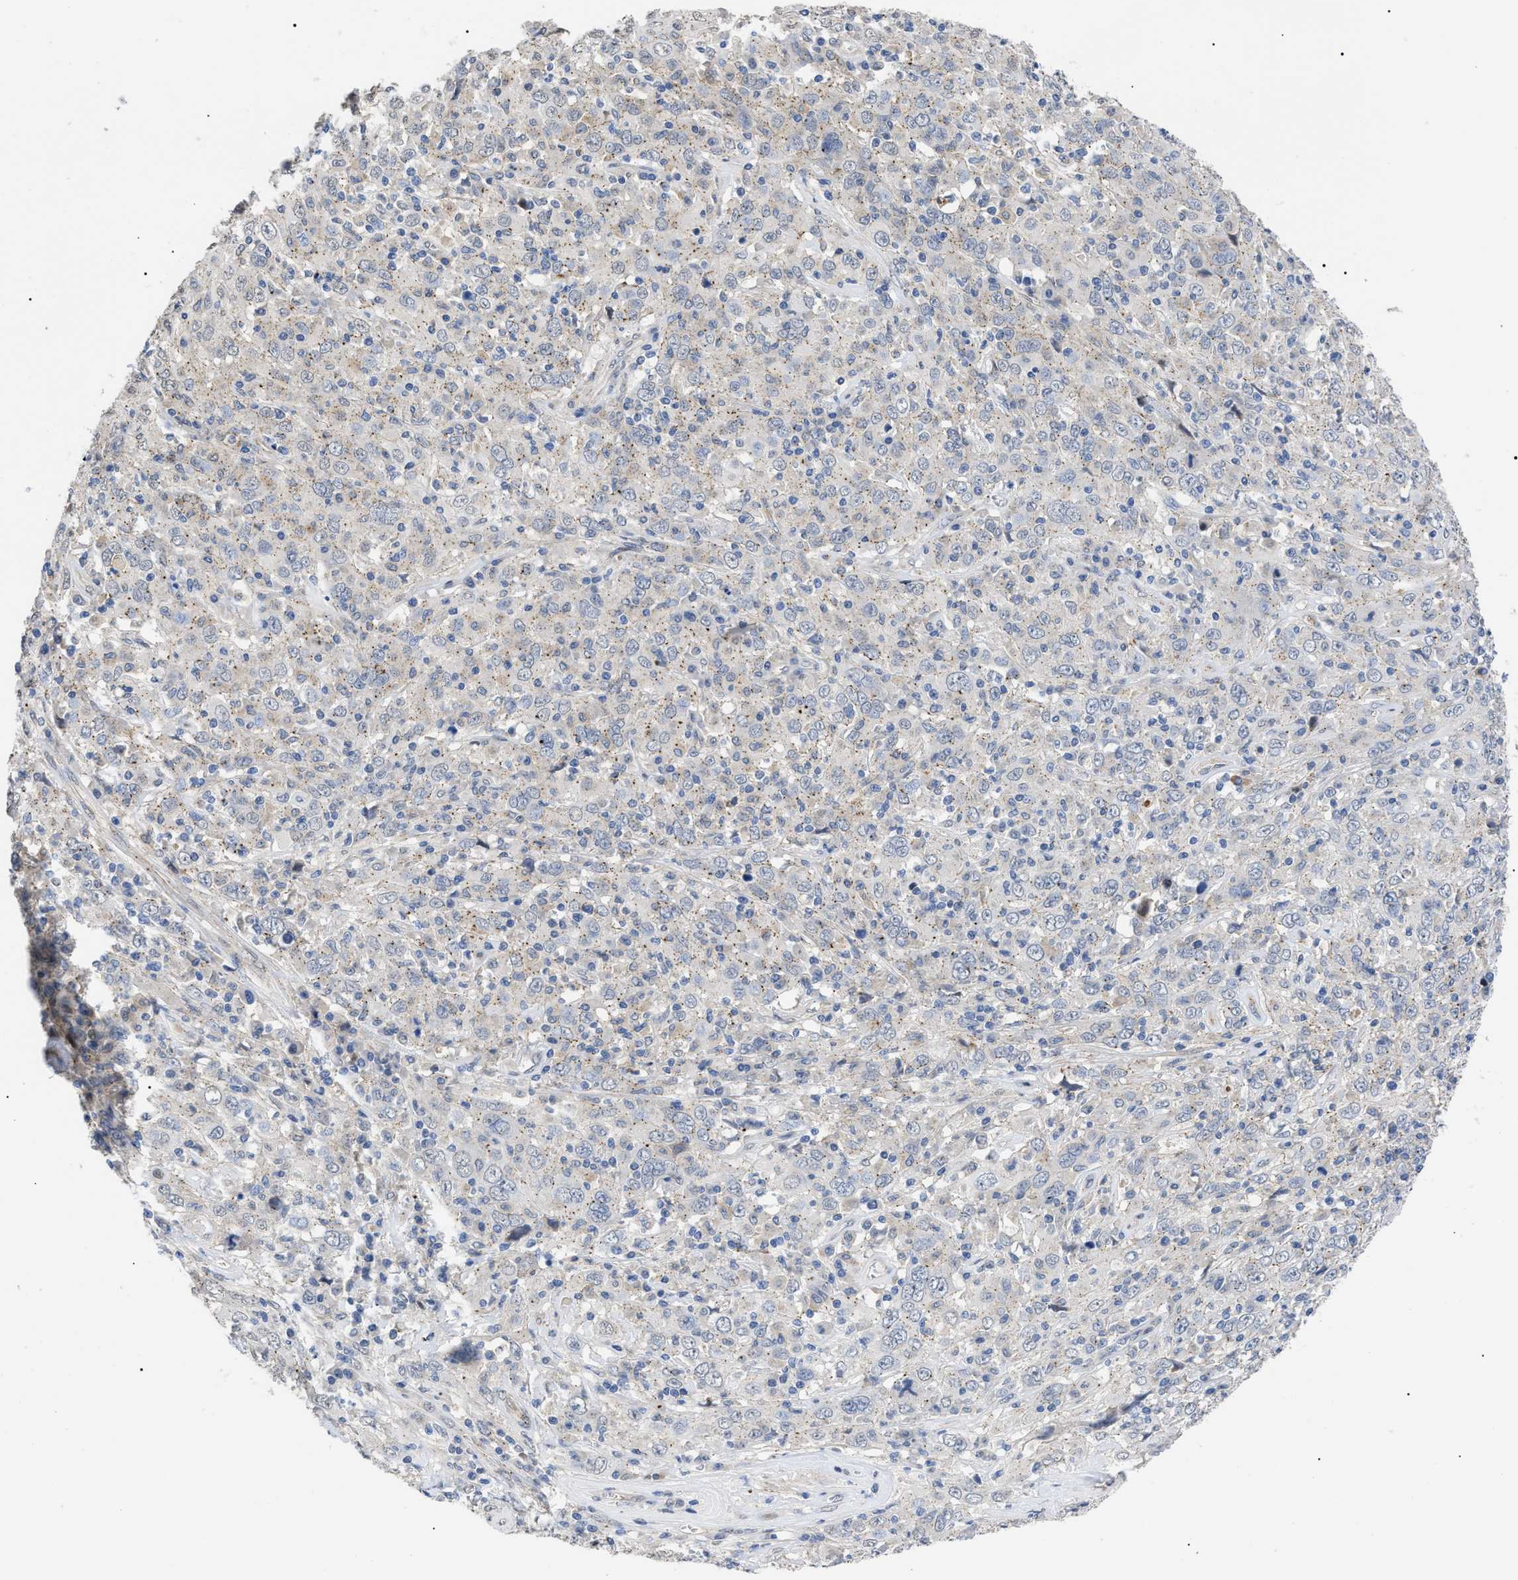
{"staining": {"intensity": "negative", "quantity": "none", "location": "none"}, "tissue": "cervical cancer", "cell_type": "Tumor cells", "image_type": "cancer", "snomed": [{"axis": "morphology", "description": "Squamous cell carcinoma, NOS"}, {"axis": "topography", "description": "Cervix"}], "caption": "This is an immunohistochemistry (IHC) photomicrograph of cervical cancer. There is no positivity in tumor cells.", "gene": "SFXN5", "patient": {"sex": "female", "age": 46}}